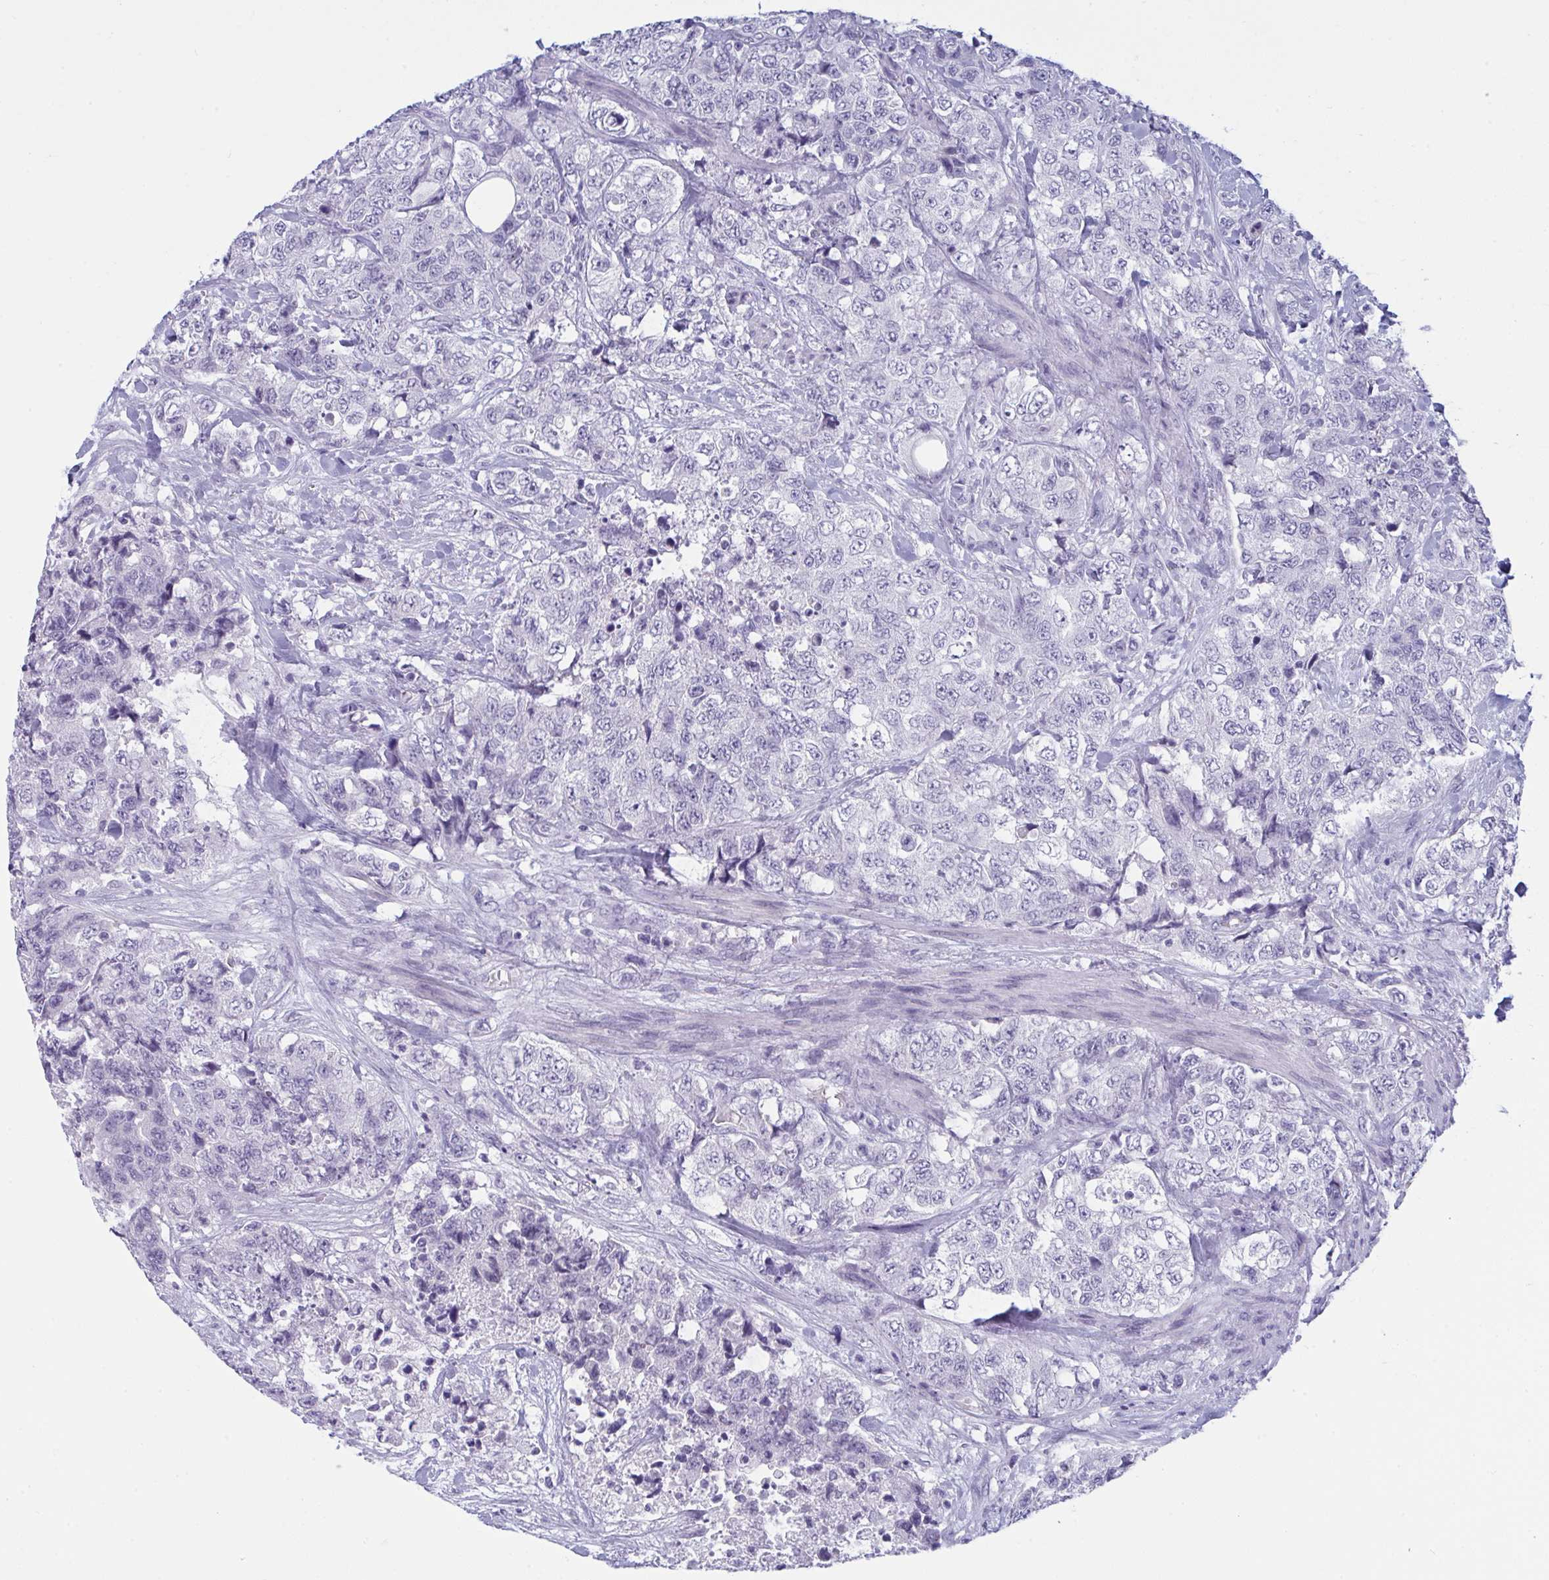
{"staining": {"intensity": "negative", "quantity": "none", "location": "none"}, "tissue": "urothelial cancer", "cell_type": "Tumor cells", "image_type": "cancer", "snomed": [{"axis": "morphology", "description": "Urothelial carcinoma, High grade"}, {"axis": "topography", "description": "Urinary bladder"}], "caption": "Immunohistochemical staining of urothelial cancer exhibits no significant positivity in tumor cells.", "gene": "PRDM9", "patient": {"sex": "female", "age": 78}}